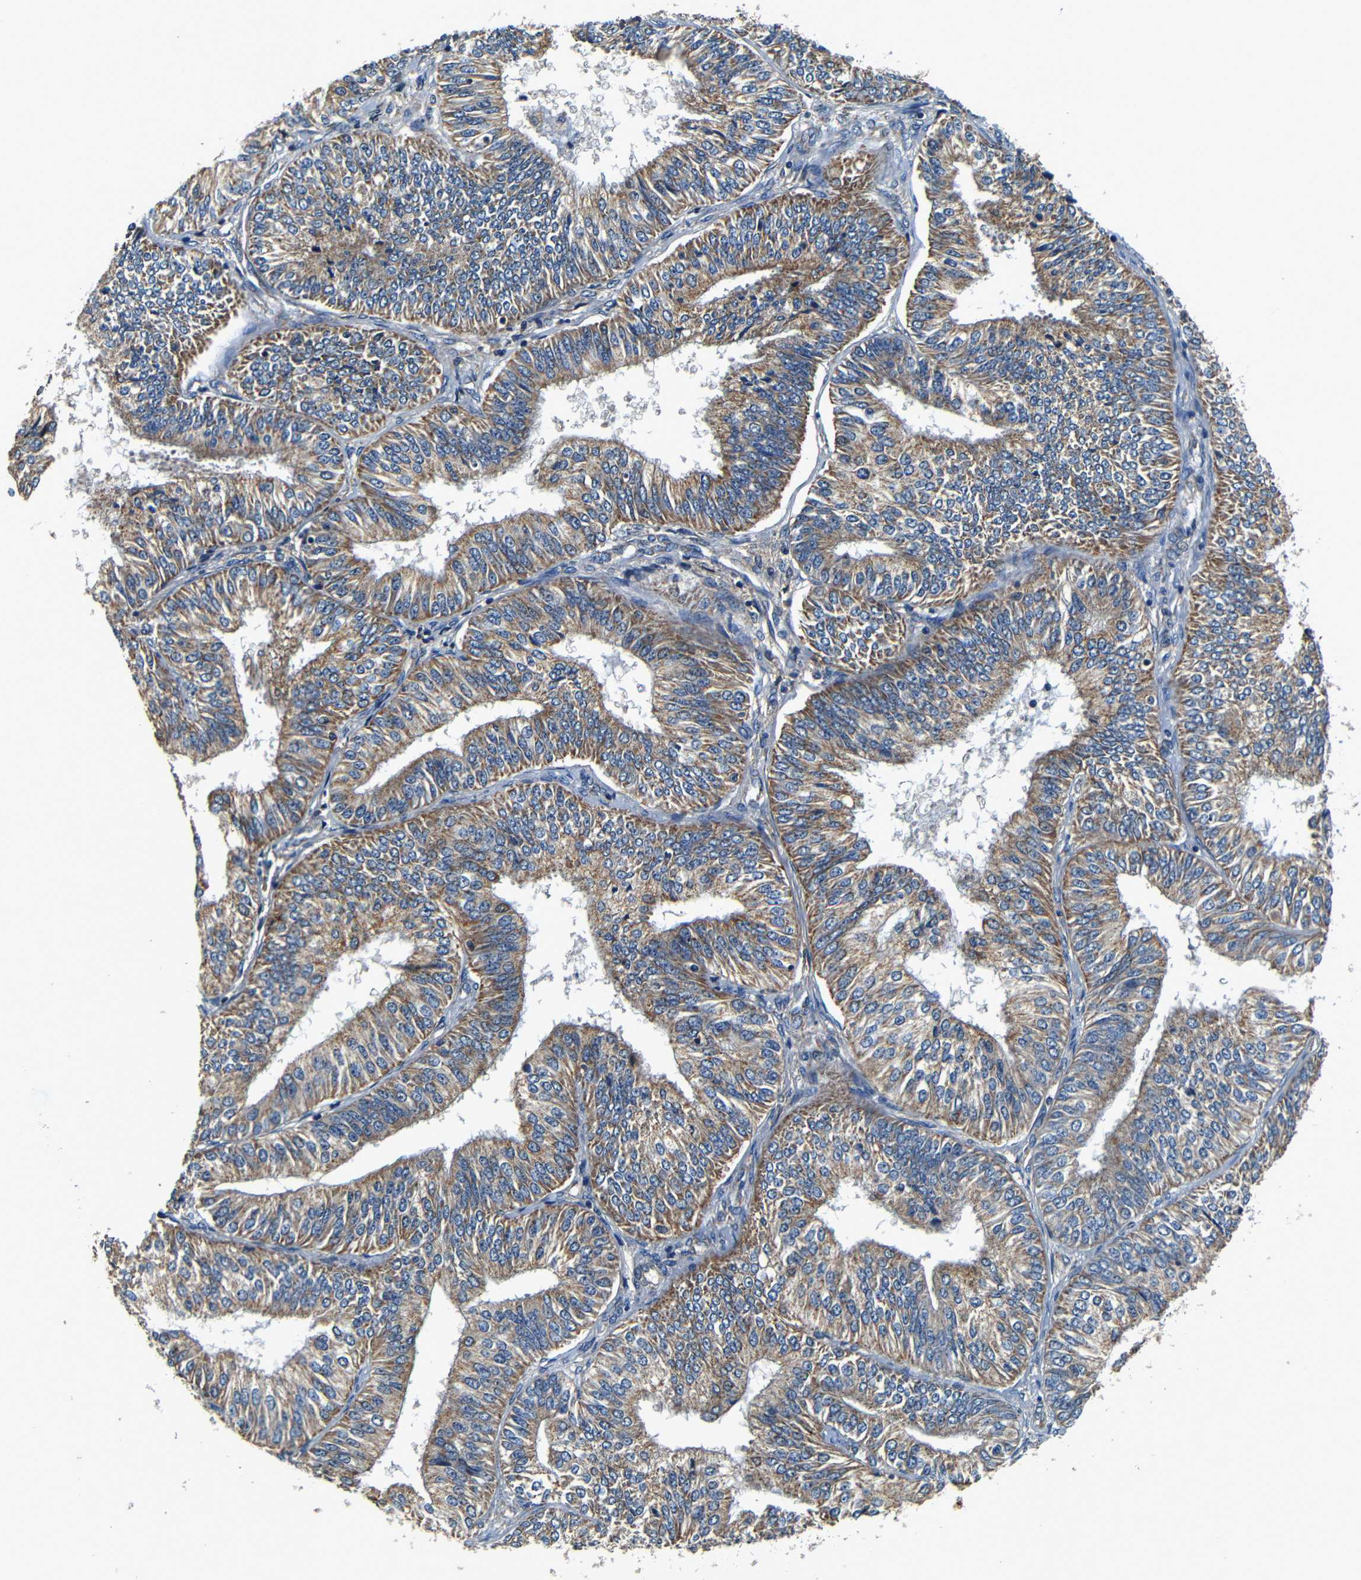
{"staining": {"intensity": "moderate", "quantity": ">75%", "location": "cytoplasmic/membranous"}, "tissue": "endometrial cancer", "cell_type": "Tumor cells", "image_type": "cancer", "snomed": [{"axis": "morphology", "description": "Adenocarcinoma, NOS"}, {"axis": "topography", "description": "Endometrium"}], "caption": "Moderate cytoplasmic/membranous staining for a protein is appreciated in about >75% of tumor cells of endometrial cancer (adenocarcinoma) using immunohistochemistry (IHC).", "gene": "MTX1", "patient": {"sex": "female", "age": 58}}